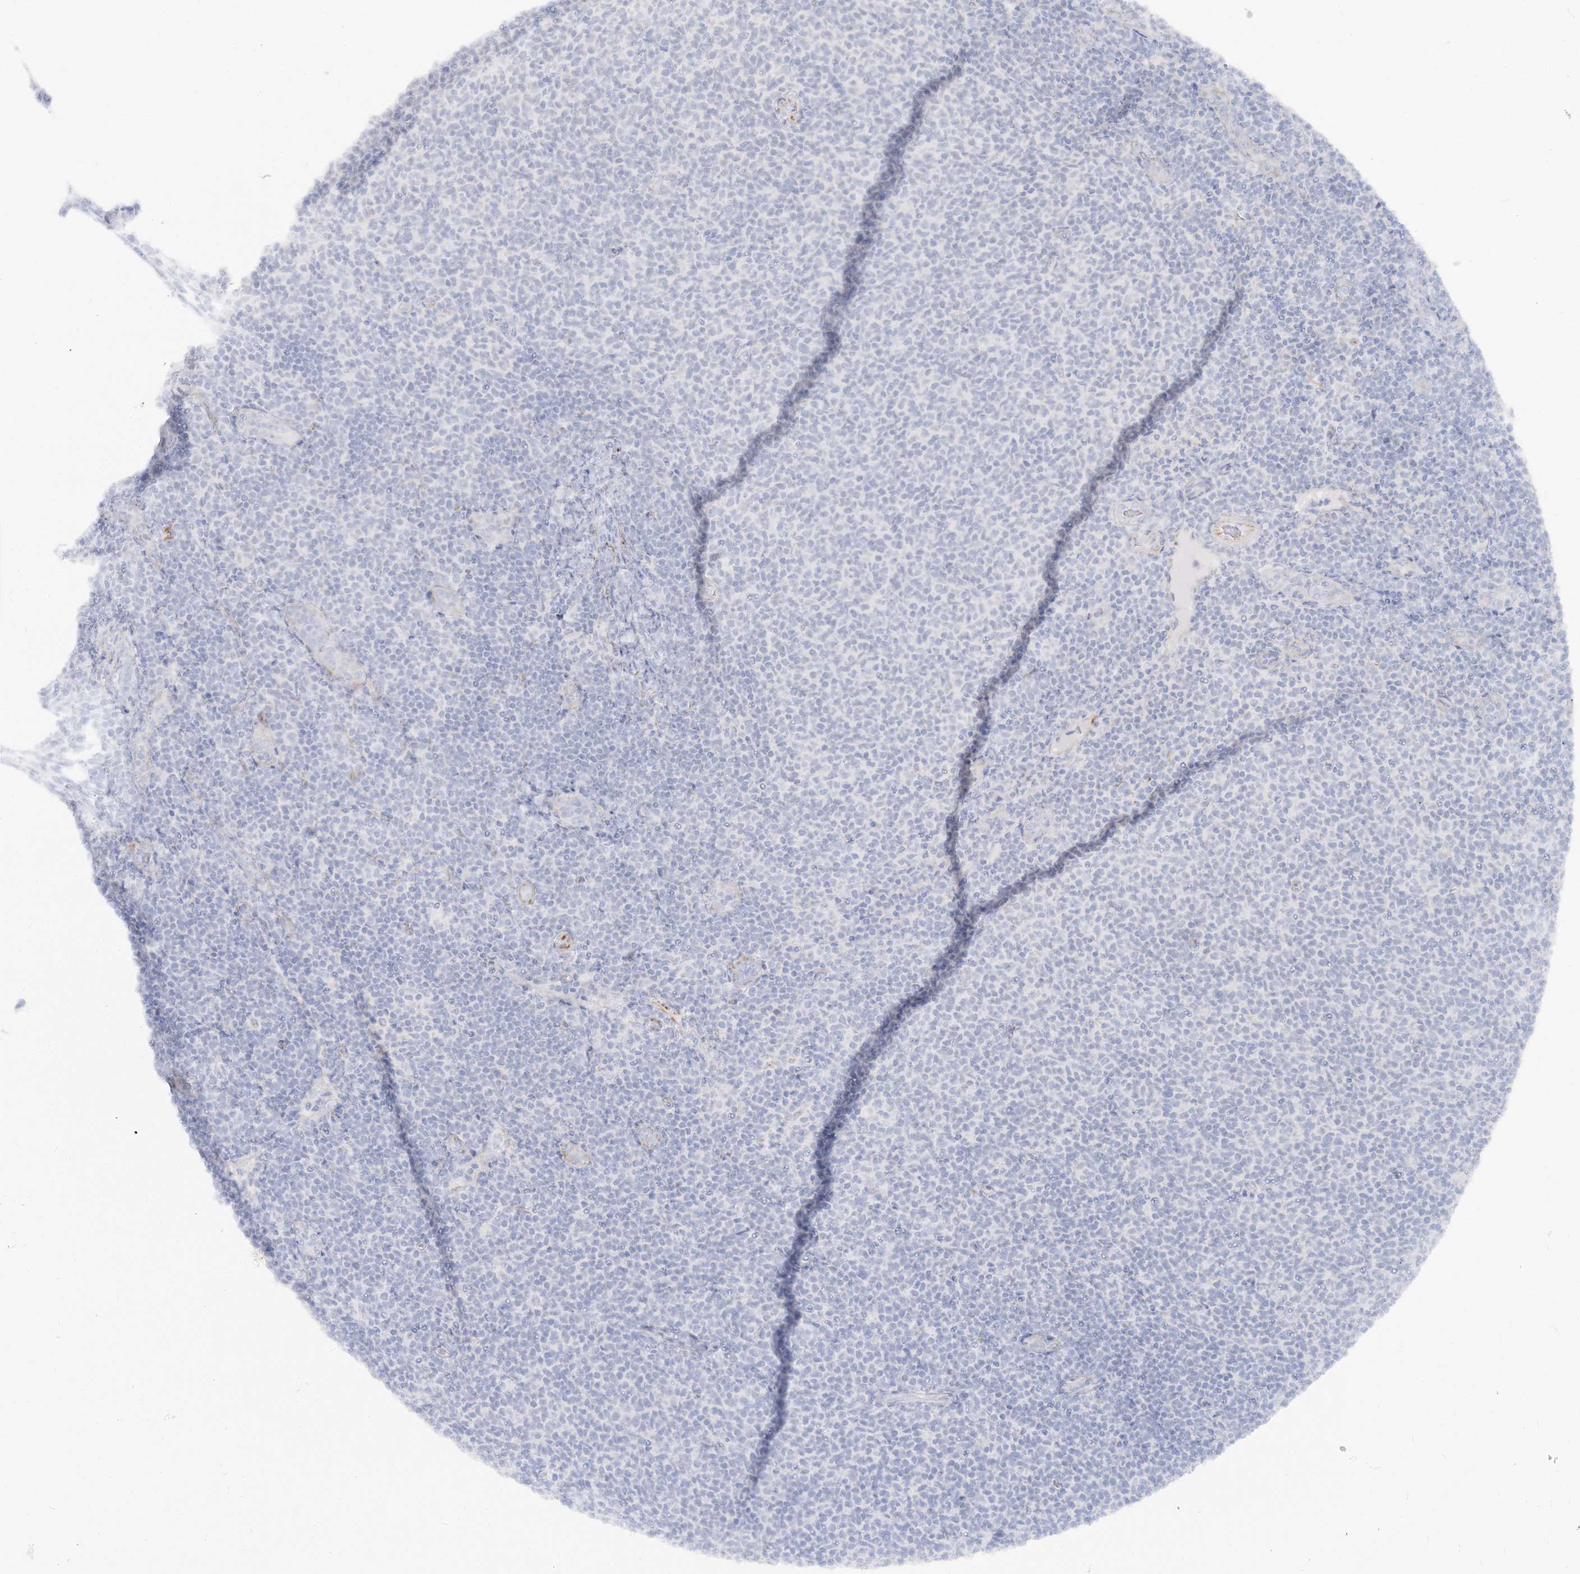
{"staining": {"intensity": "negative", "quantity": "none", "location": "none"}, "tissue": "lymphoma", "cell_type": "Tumor cells", "image_type": "cancer", "snomed": [{"axis": "morphology", "description": "Malignant lymphoma, non-Hodgkin's type, Low grade"}, {"axis": "topography", "description": "Lymph node"}], "caption": "Immunohistochemical staining of human lymphoma demonstrates no significant expression in tumor cells.", "gene": "GPAT2", "patient": {"sex": "male", "age": 66}}